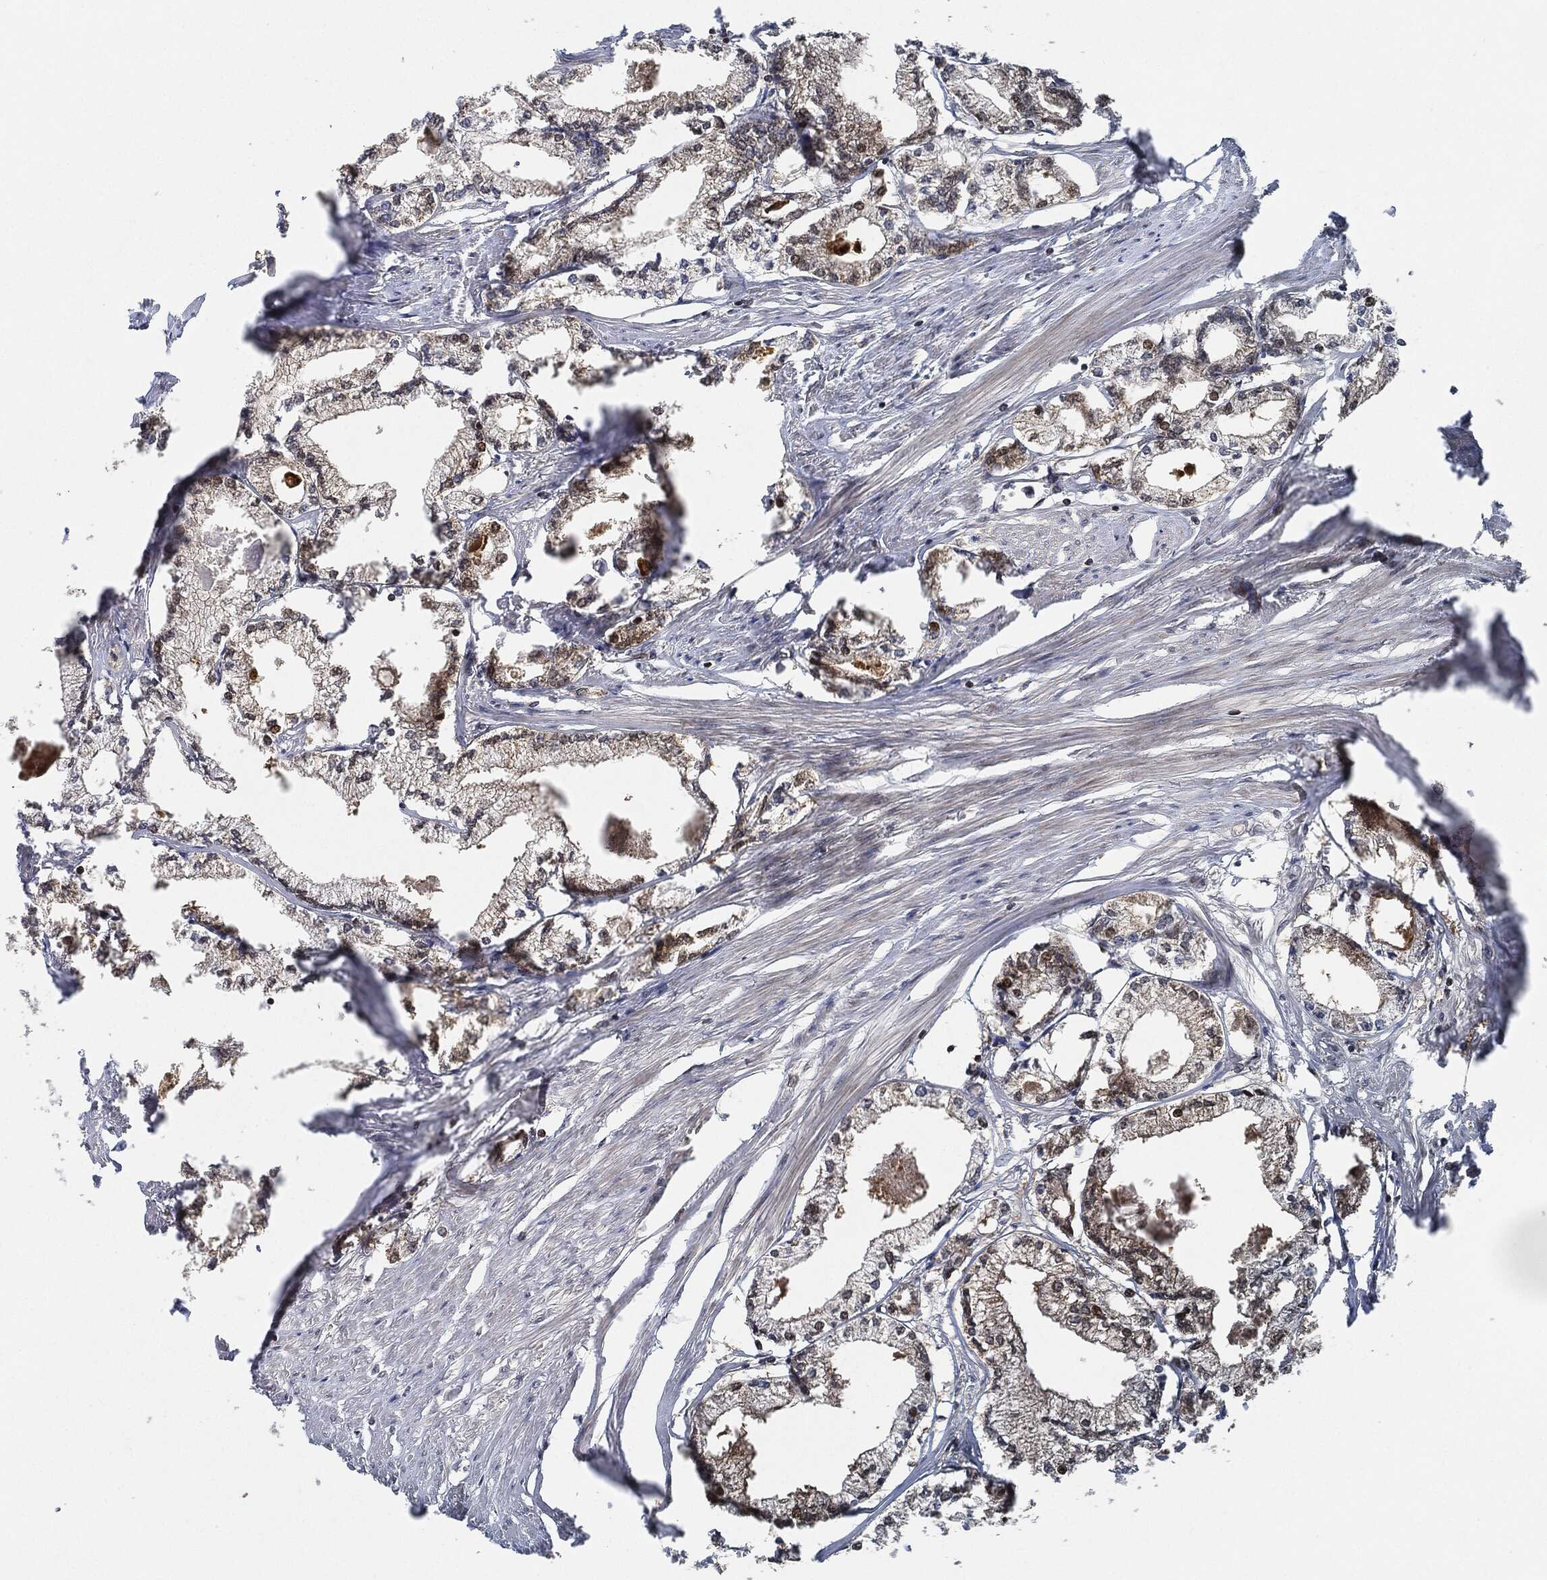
{"staining": {"intensity": "negative", "quantity": "none", "location": "none"}, "tissue": "prostate cancer", "cell_type": "Tumor cells", "image_type": "cancer", "snomed": [{"axis": "morphology", "description": "Adenocarcinoma, NOS"}, {"axis": "topography", "description": "Prostate"}], "caption": "Prostate cancer stained for a protein using immunohistochemistry (IHC) shows no positivity tumor cells.", "gene": "RNASEL", "patient": {"sex": "male", "age": 56}}